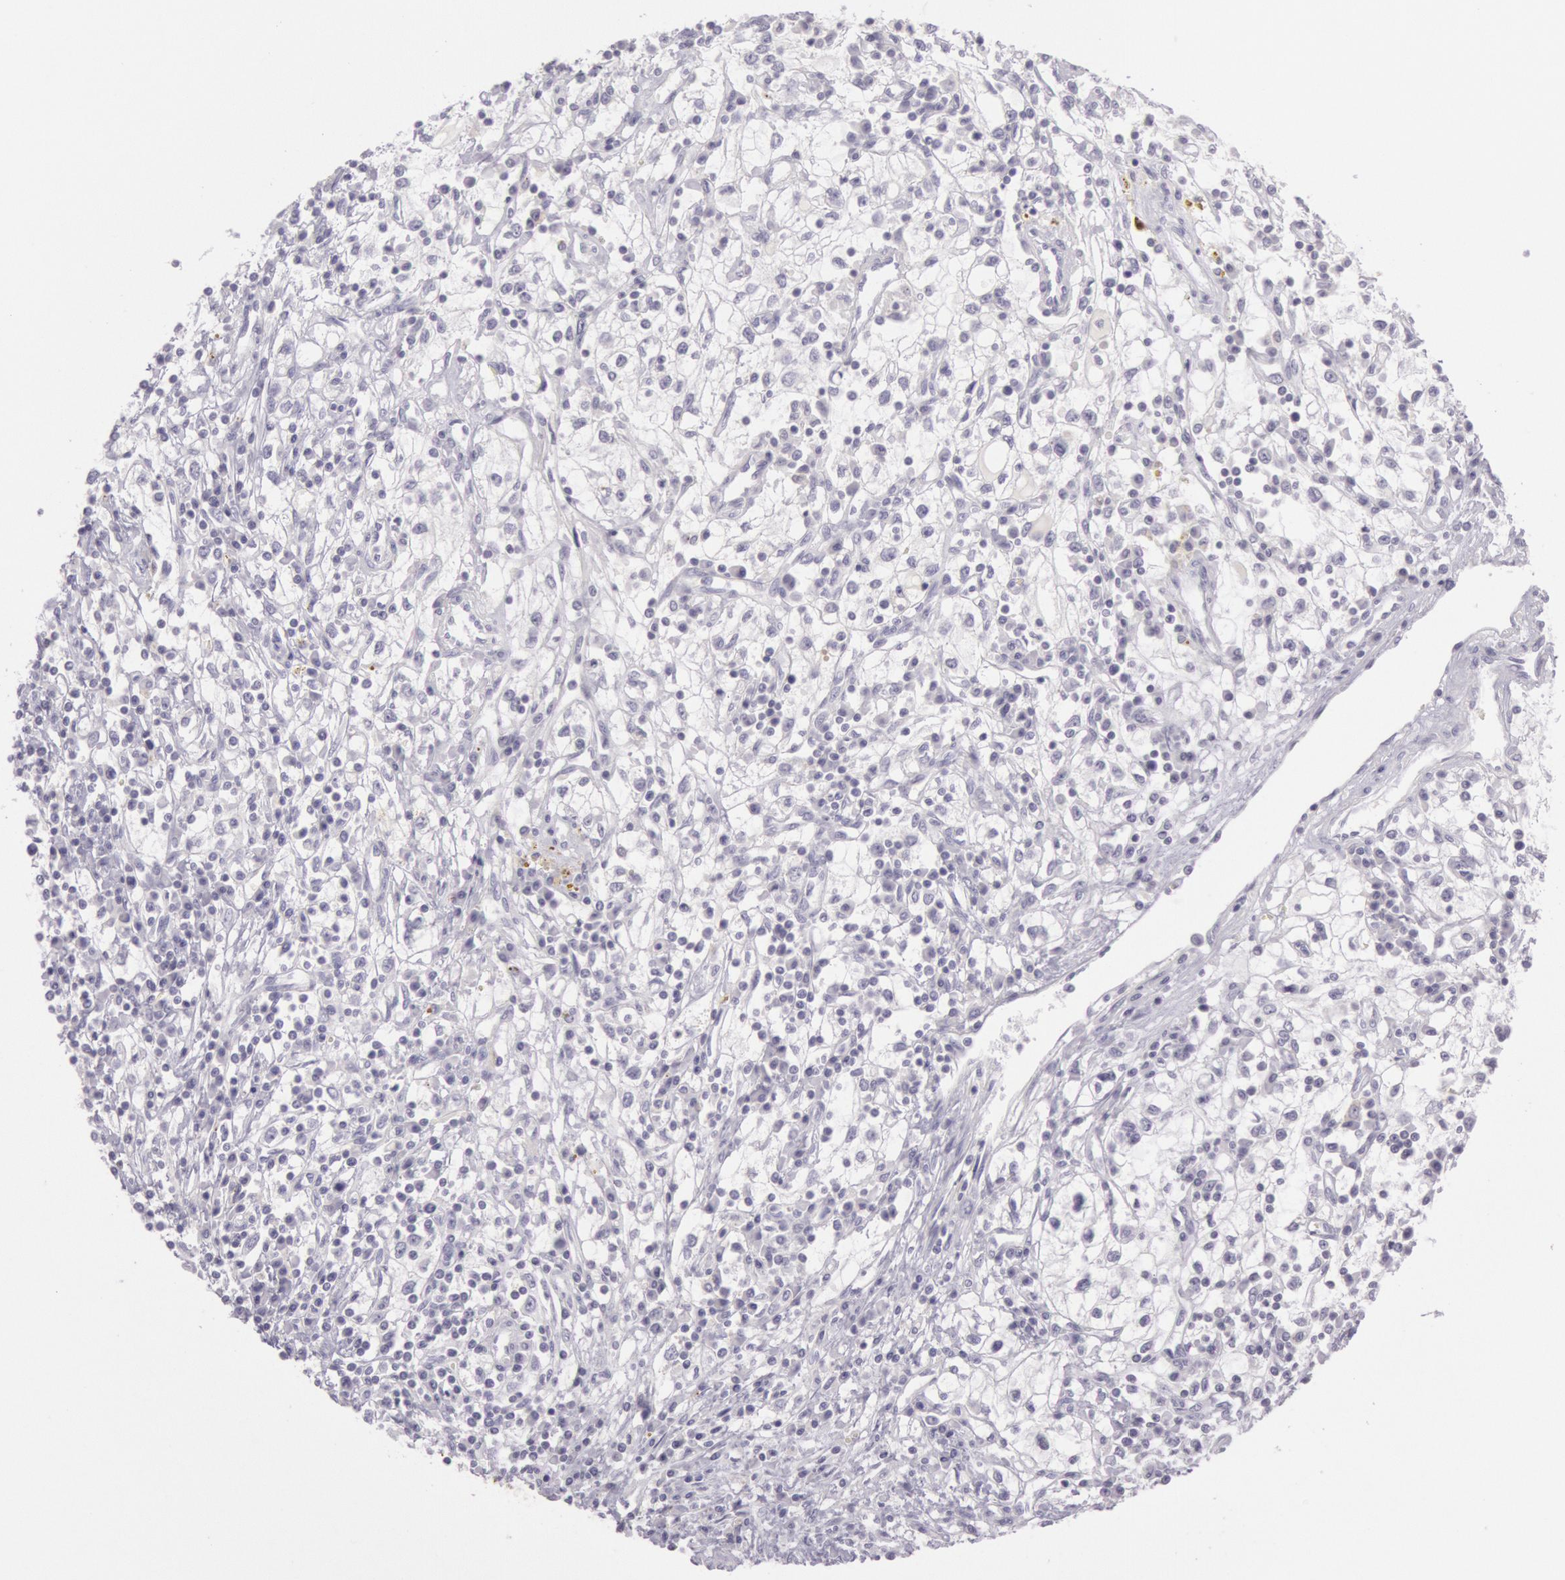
{"staining": {"intensity": "negative", "quantity": "none", "location": "none"}, "tissue": "renal cancer", "cell_type": "Tumor cells", "image_type": "cancer", "snomed": [{"axis": "morphology", "description": "Adenocarcinoma, NOS"}, {"axis": "topography", "description": "Kidney"}], "caption": "An immunohistochemistry (IHC) histopathology image of renal cancer is shown. There is no staining in tumor cells of renal cancer. Brightfield microscopy of IHC stained with DAB (brown) and hematoxylin (blue), captured at high magnification.", "gene": "CKB", "patient": {"sex": "male", "age": 82}}